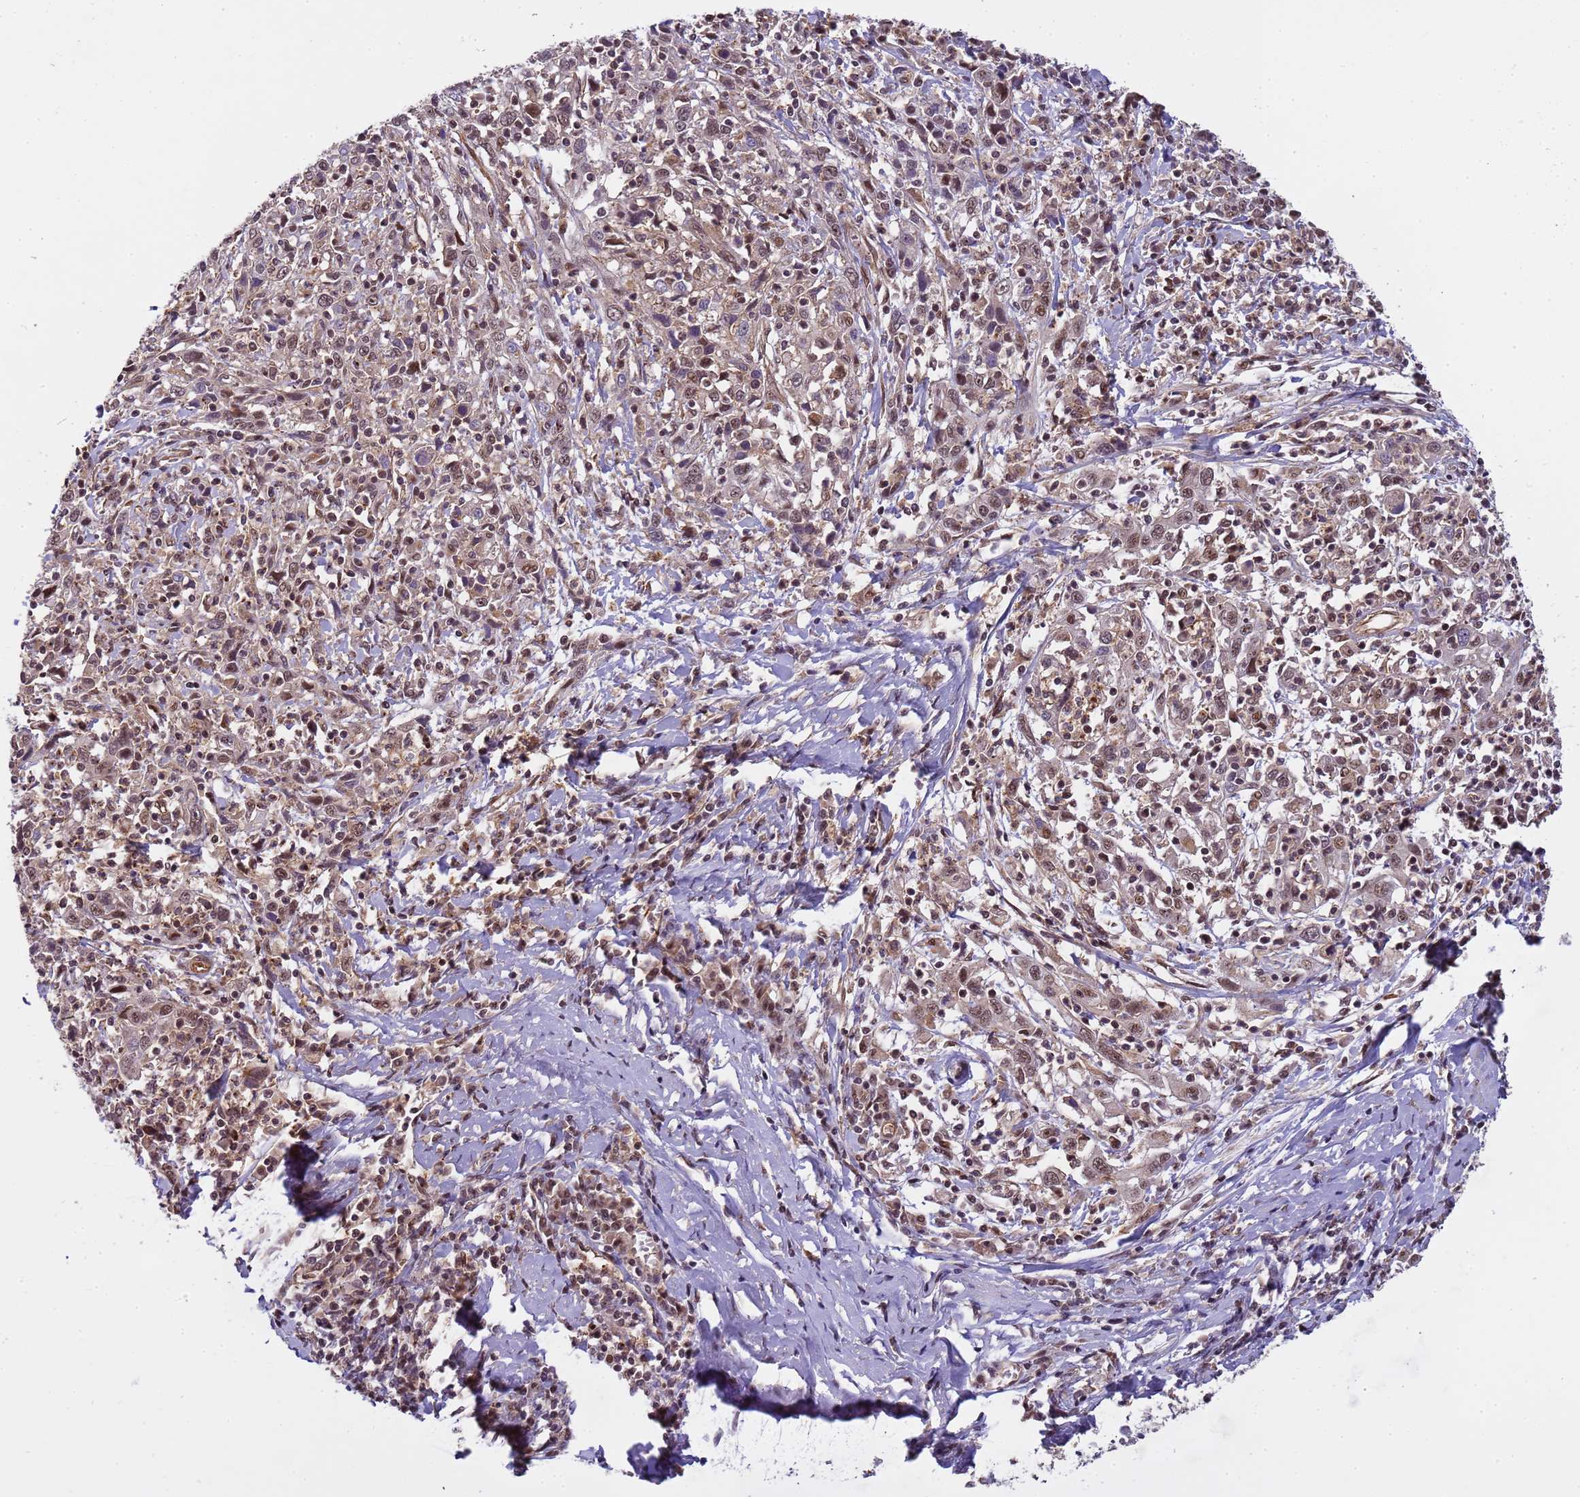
{"staining": {"intensity": "weak", "quantity": ">75%", "location": "nuclear"}, "tissue": "cervical cancer", "cell_type": "Tumor cells", "image_type": "cancer", "snomed": [{"axis": "morphology", "description": "Squamous cell carcinoma, NOS"}, {"axis": "topography", "description": "Cervix"}], "caption": "A brown stain shows weak nuclear positivity of a protein in human cervical cancer (squamous cell carcinoma) tumor cells.", "gene": "EMC2", "patient": {"sex": "female", "age": 46}}